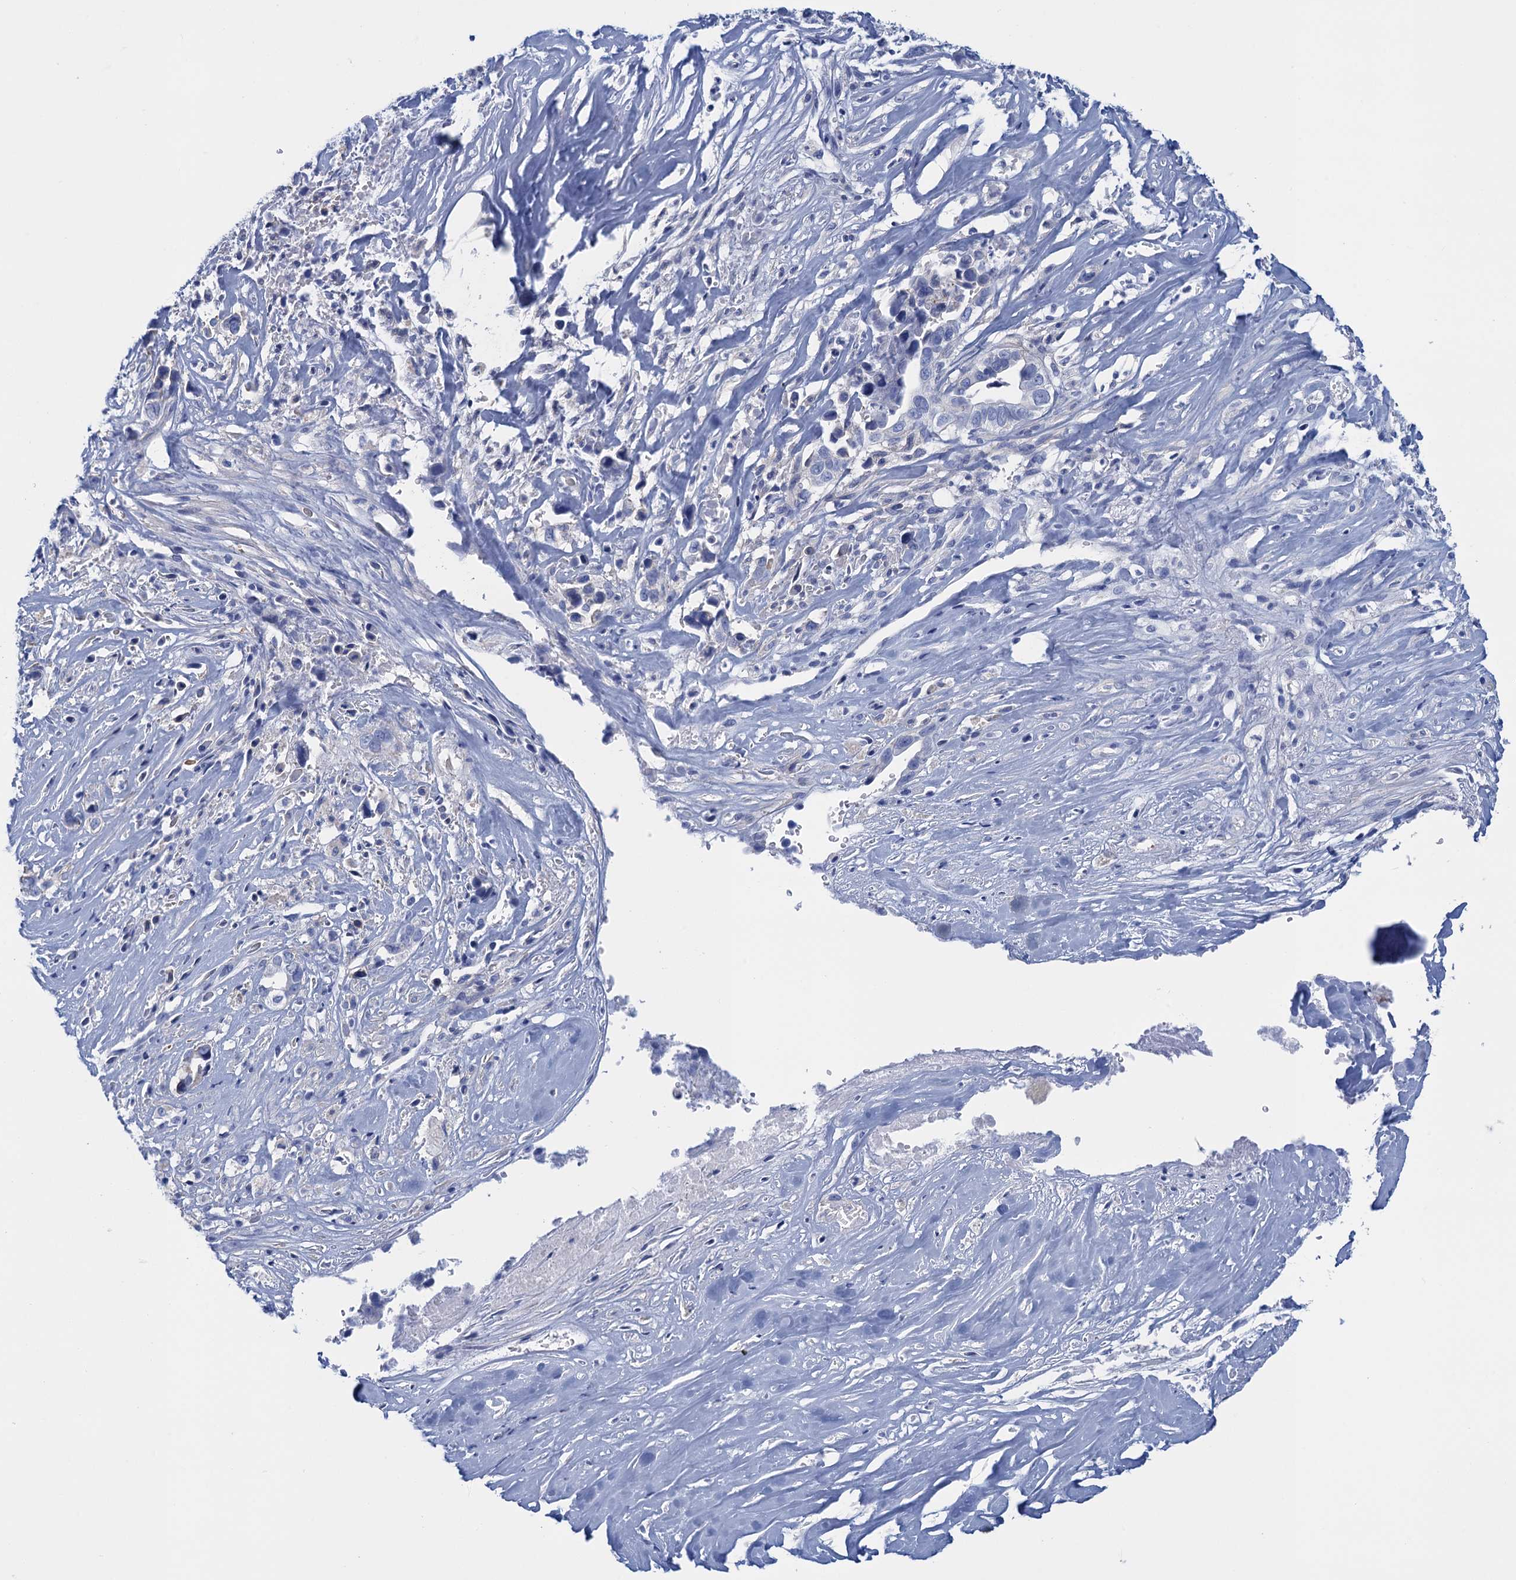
{"staining": {"intensity": "negative", "quantity": "none", "location": "none"}, "tissue": "liver cancer", "cell_type": "Tumor cells", "image_type": "cancer", "snomed": [{"axis": "morphology", "description": "Cholangiocarcinoma"}, {"axis": "topography", "description": "Liver"}], "caption": "Histopathology image shows no protein staining in tumor cells of liver cancer tissue. The staining is performed using DAB brown chromogen with nuclei counter-stained in using hematoxylin.", "gene": "CALML5", "patient": {"sex": "female", "age": 79}}